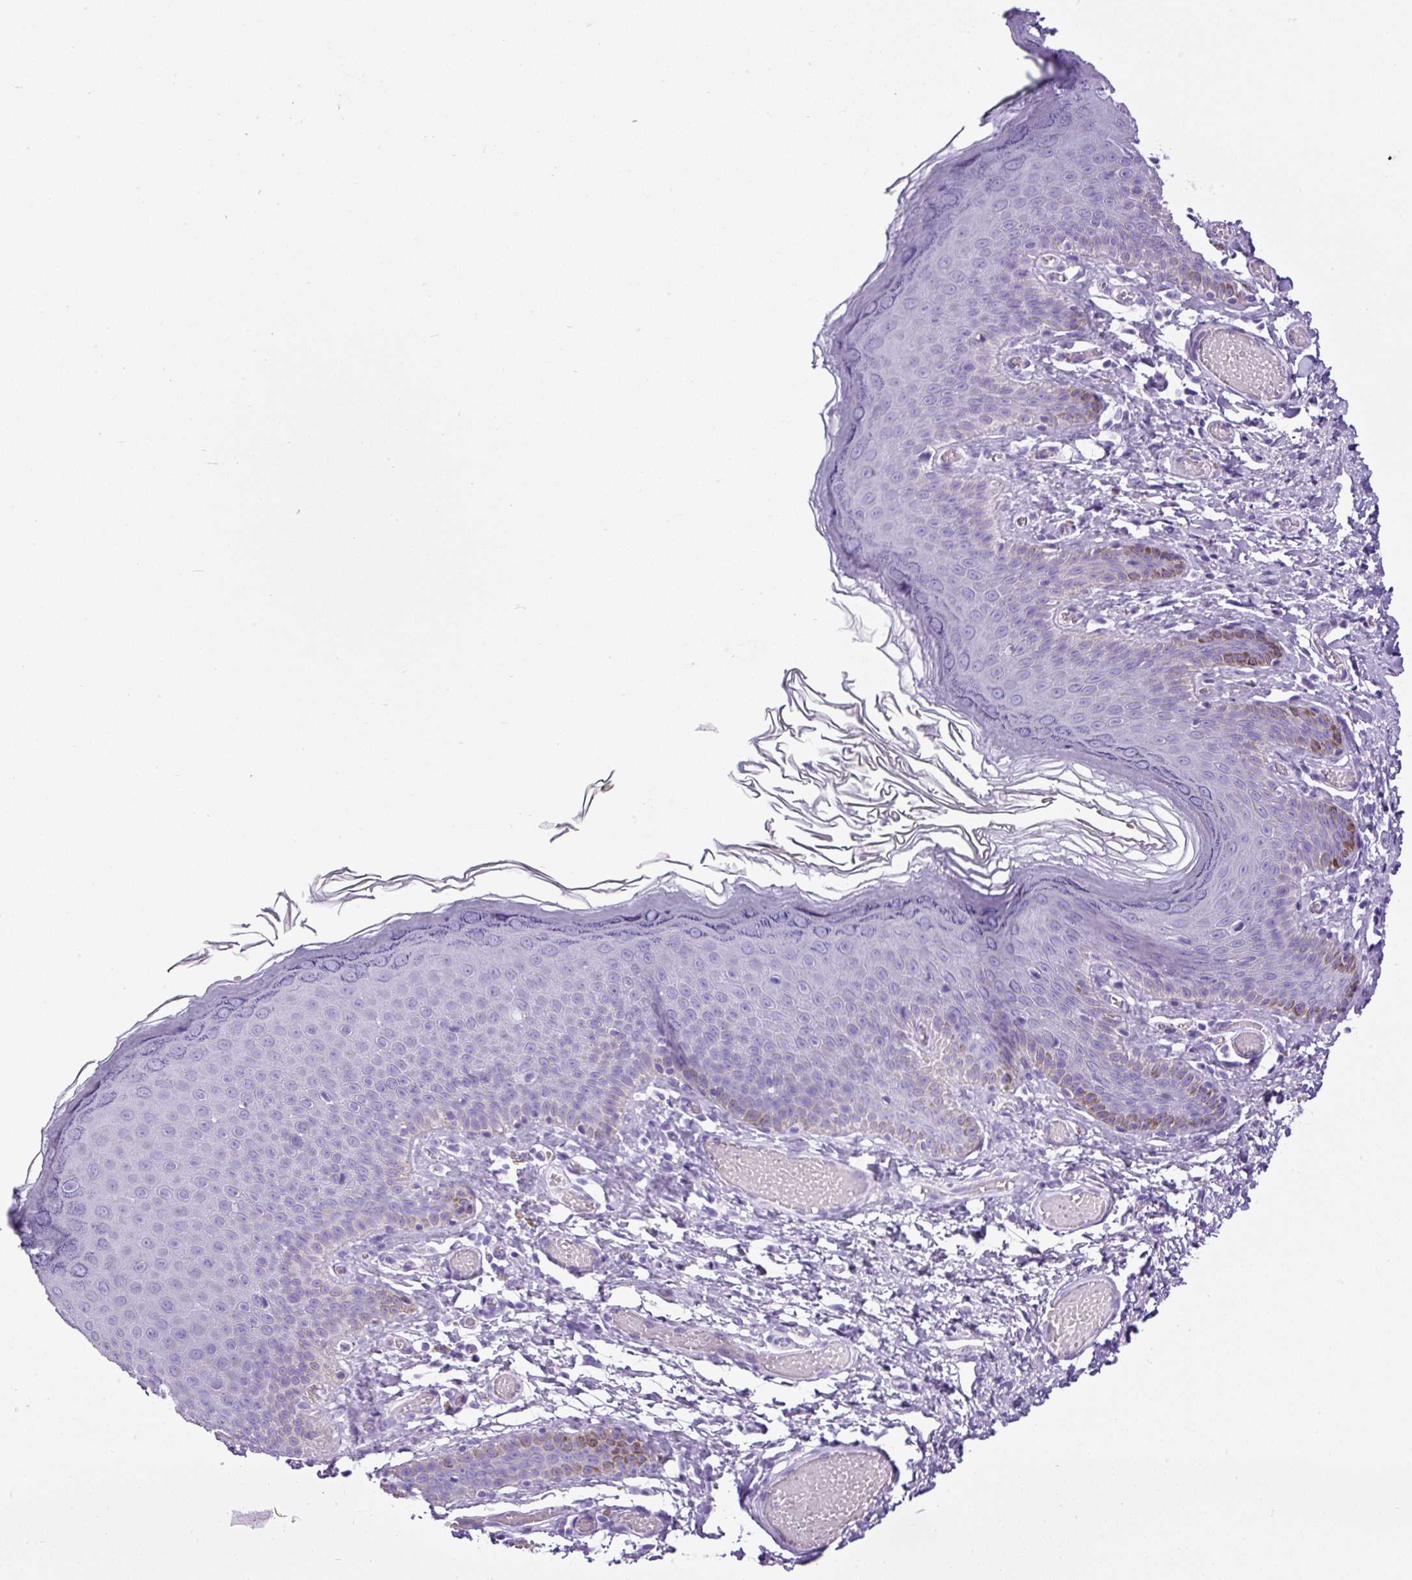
{"staining": {"intensity": "negative", "quantity": "none", "location": "none"}, "tissue": "skin", "cell_type": "Epidermal cells", "image_type": "normal", "snomed": [{"axis": "morphology", "description": "Normal tissue, NOS"}, {"axis": "topography", "description": "Anal"}], "caption": "Protein analysis of unremarkable skin demonstrates no significant positivity in epidermal cells.", "gene": "CEL", "patient": {"sex": "female", "age": 40}}